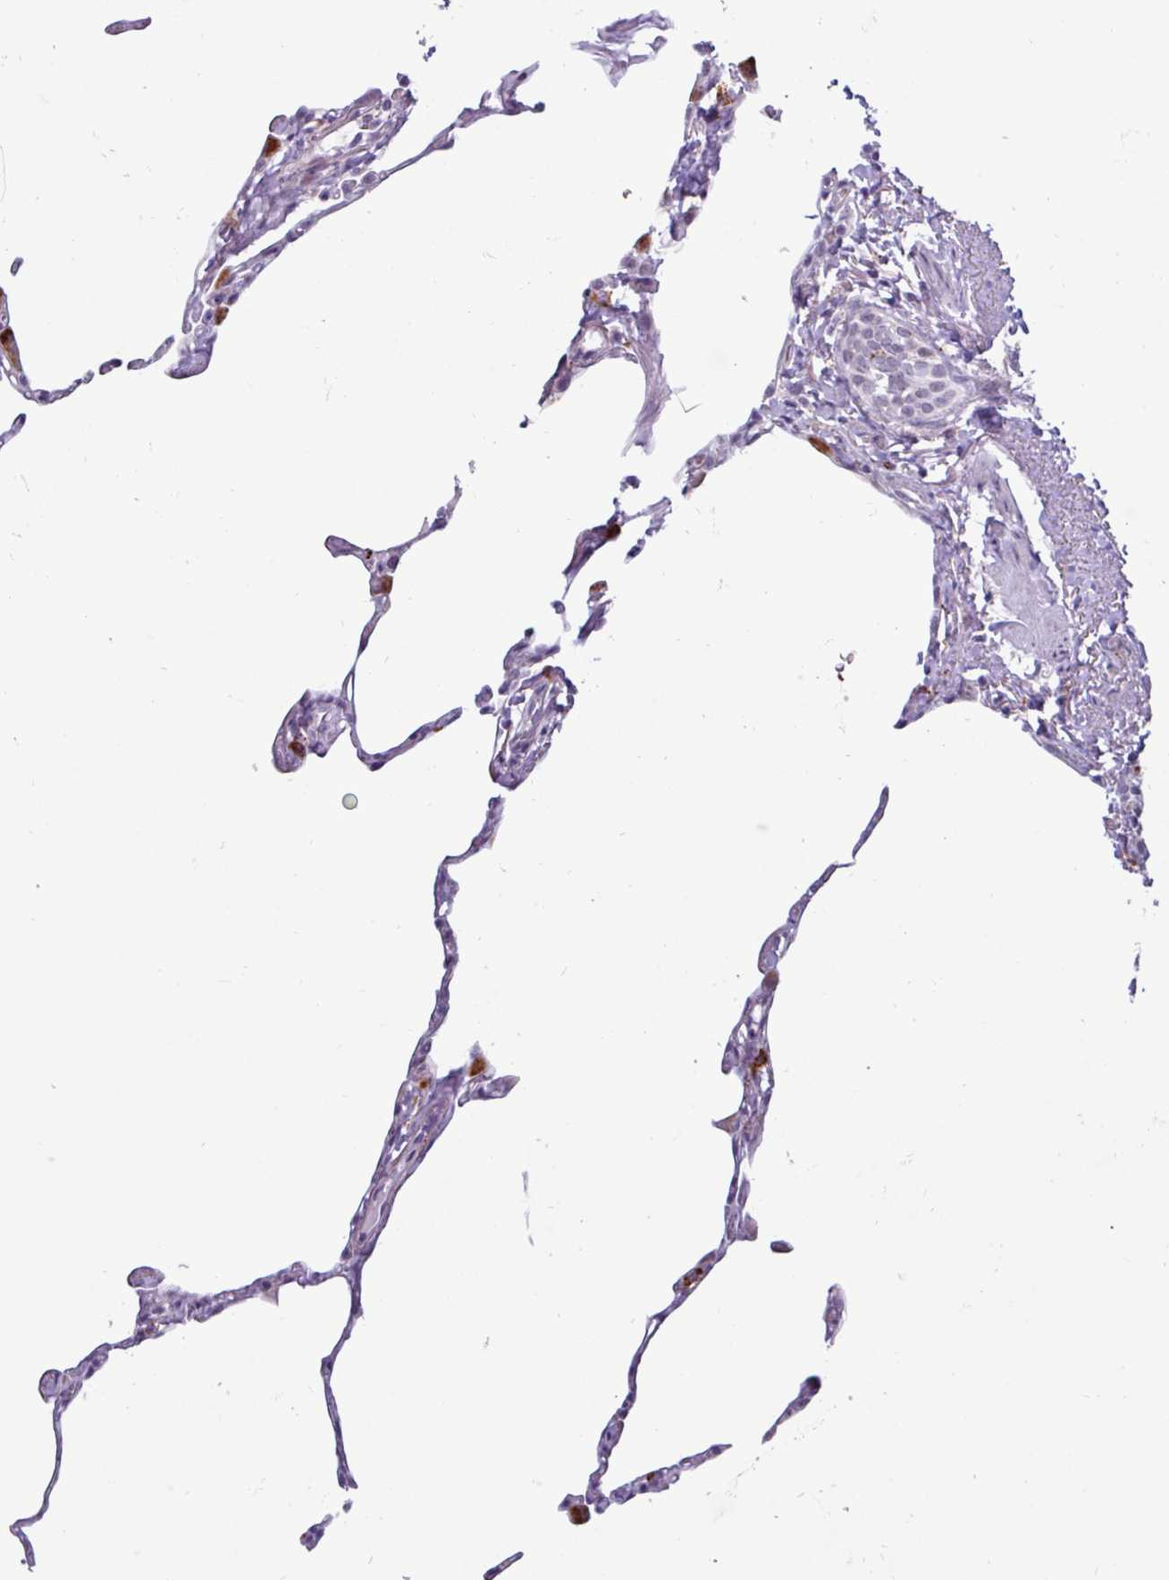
{"staining": {"intensity": "negative", "quantity": "none", "location": "none"}, "tissue": "lung", "cell_type": "Alveolar cells", "image_type": "normal", "snomed": [{"axis": "morphology", "description": "Normal tissue, NOS"}, {"axis": "topography", "description": "Lung"}], "caption": "Benign lung was stained to show a protein in brown. There is no significant staining in alveolar cells. The staining was performed using DAB to visualize the protein expression in brown, while the nuclei were stained in blue with hematoxylin (Magnification: 20x).", "gene": "AMIGO2", "patient": {"sex": "male", "age": 65}}